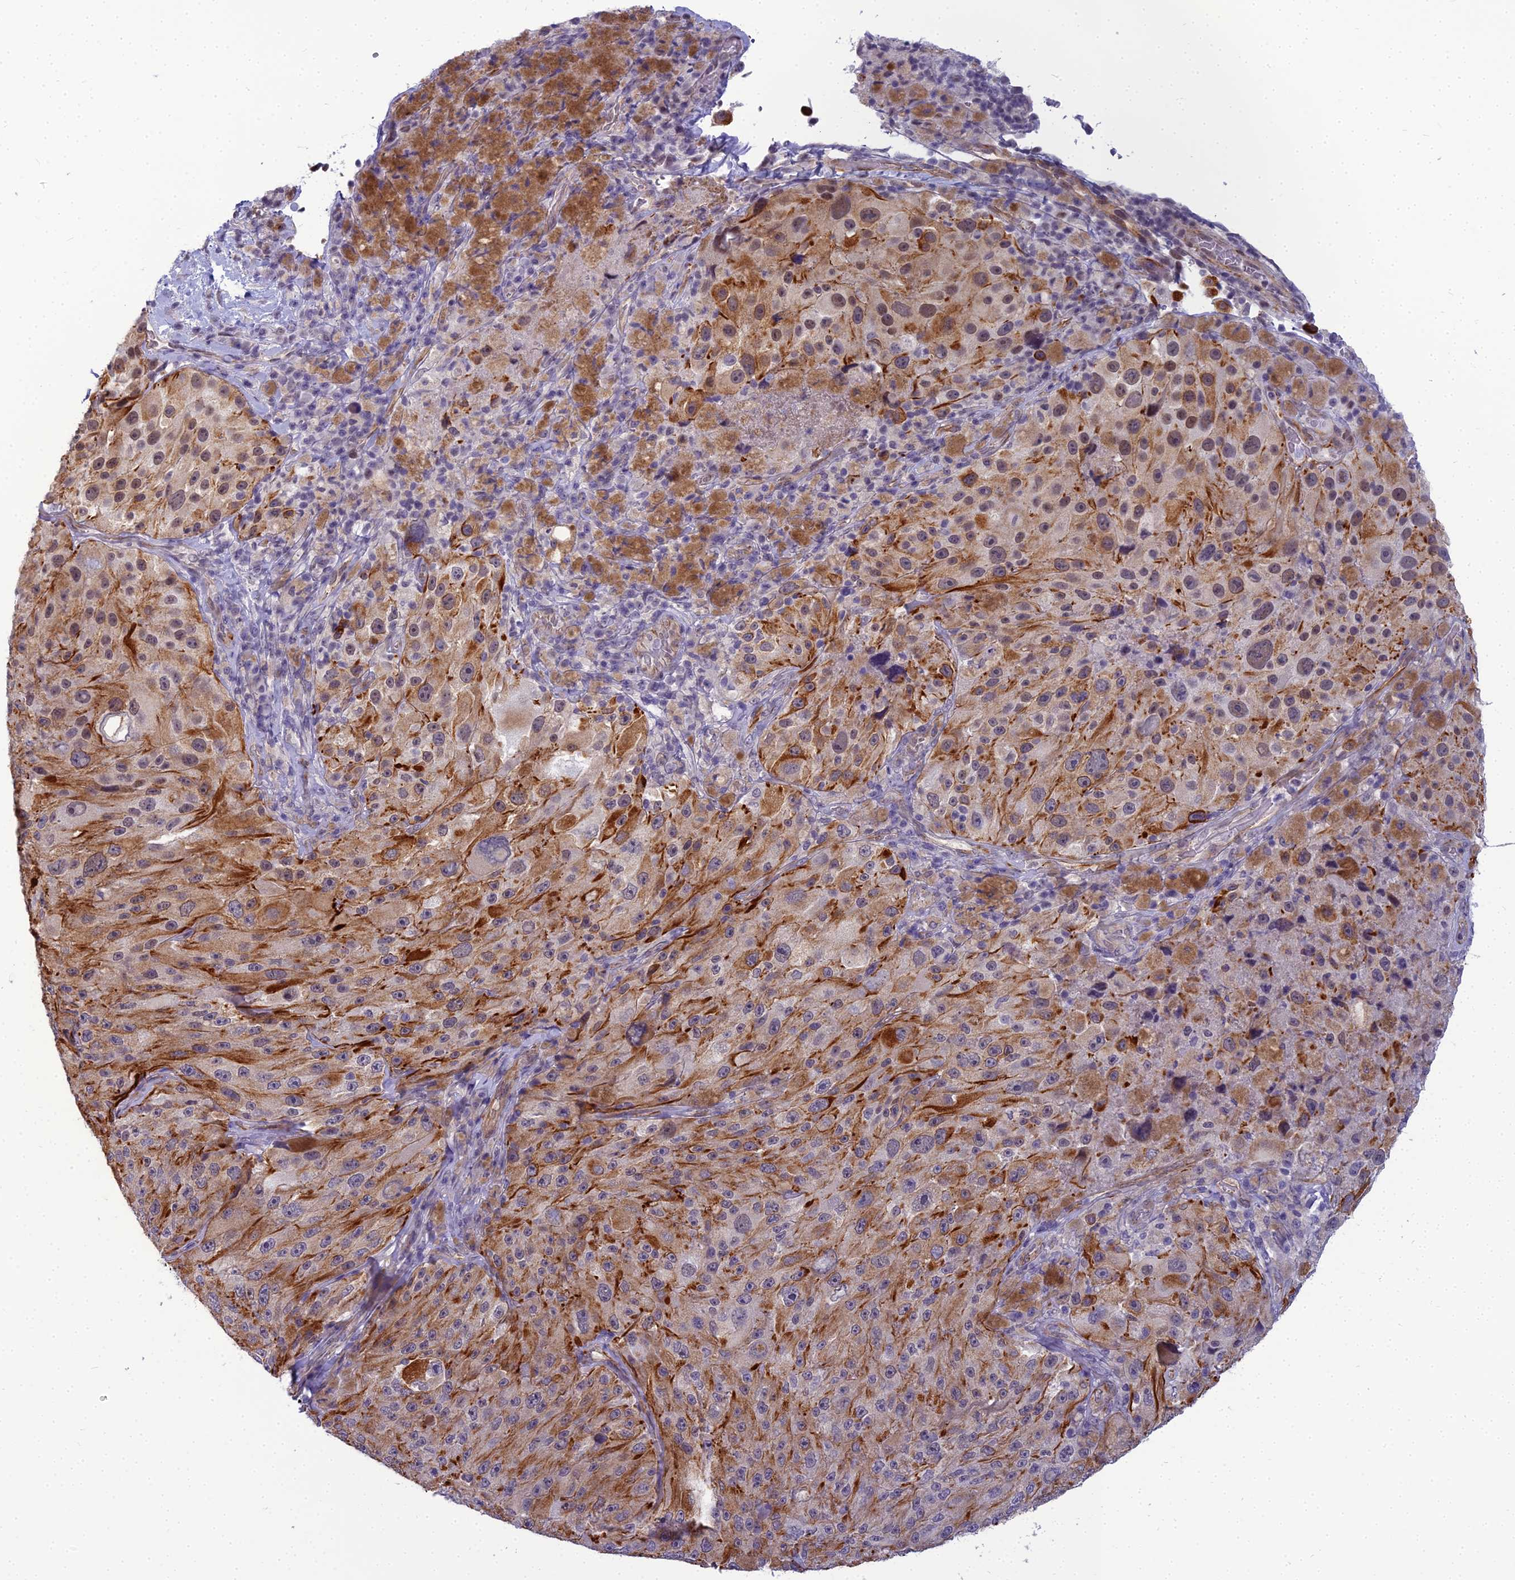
{"staining": {"intensity": "moderate", "quantity": ">75%", "location": "cytoplasmic/membranous,nuclear"}, "tissue": "melanoma", "cell_type": "Tumor cells", "image_type": "cancer", "snomed": [{"axis": "morphology", "description": "Malignant melanoma, Metastatic site"}, {"axis": "topography", "description": "Lymph node"}], "caption": "Malignant melanoma (metastatic site) was stained to show a protein in brown. There is medium levels of moderate cytoplasmic/membranous and nuclear staining in about >75% of tumor cells.", "gene": "RGL3", "patient": {"sex": "male", "age": 62}}